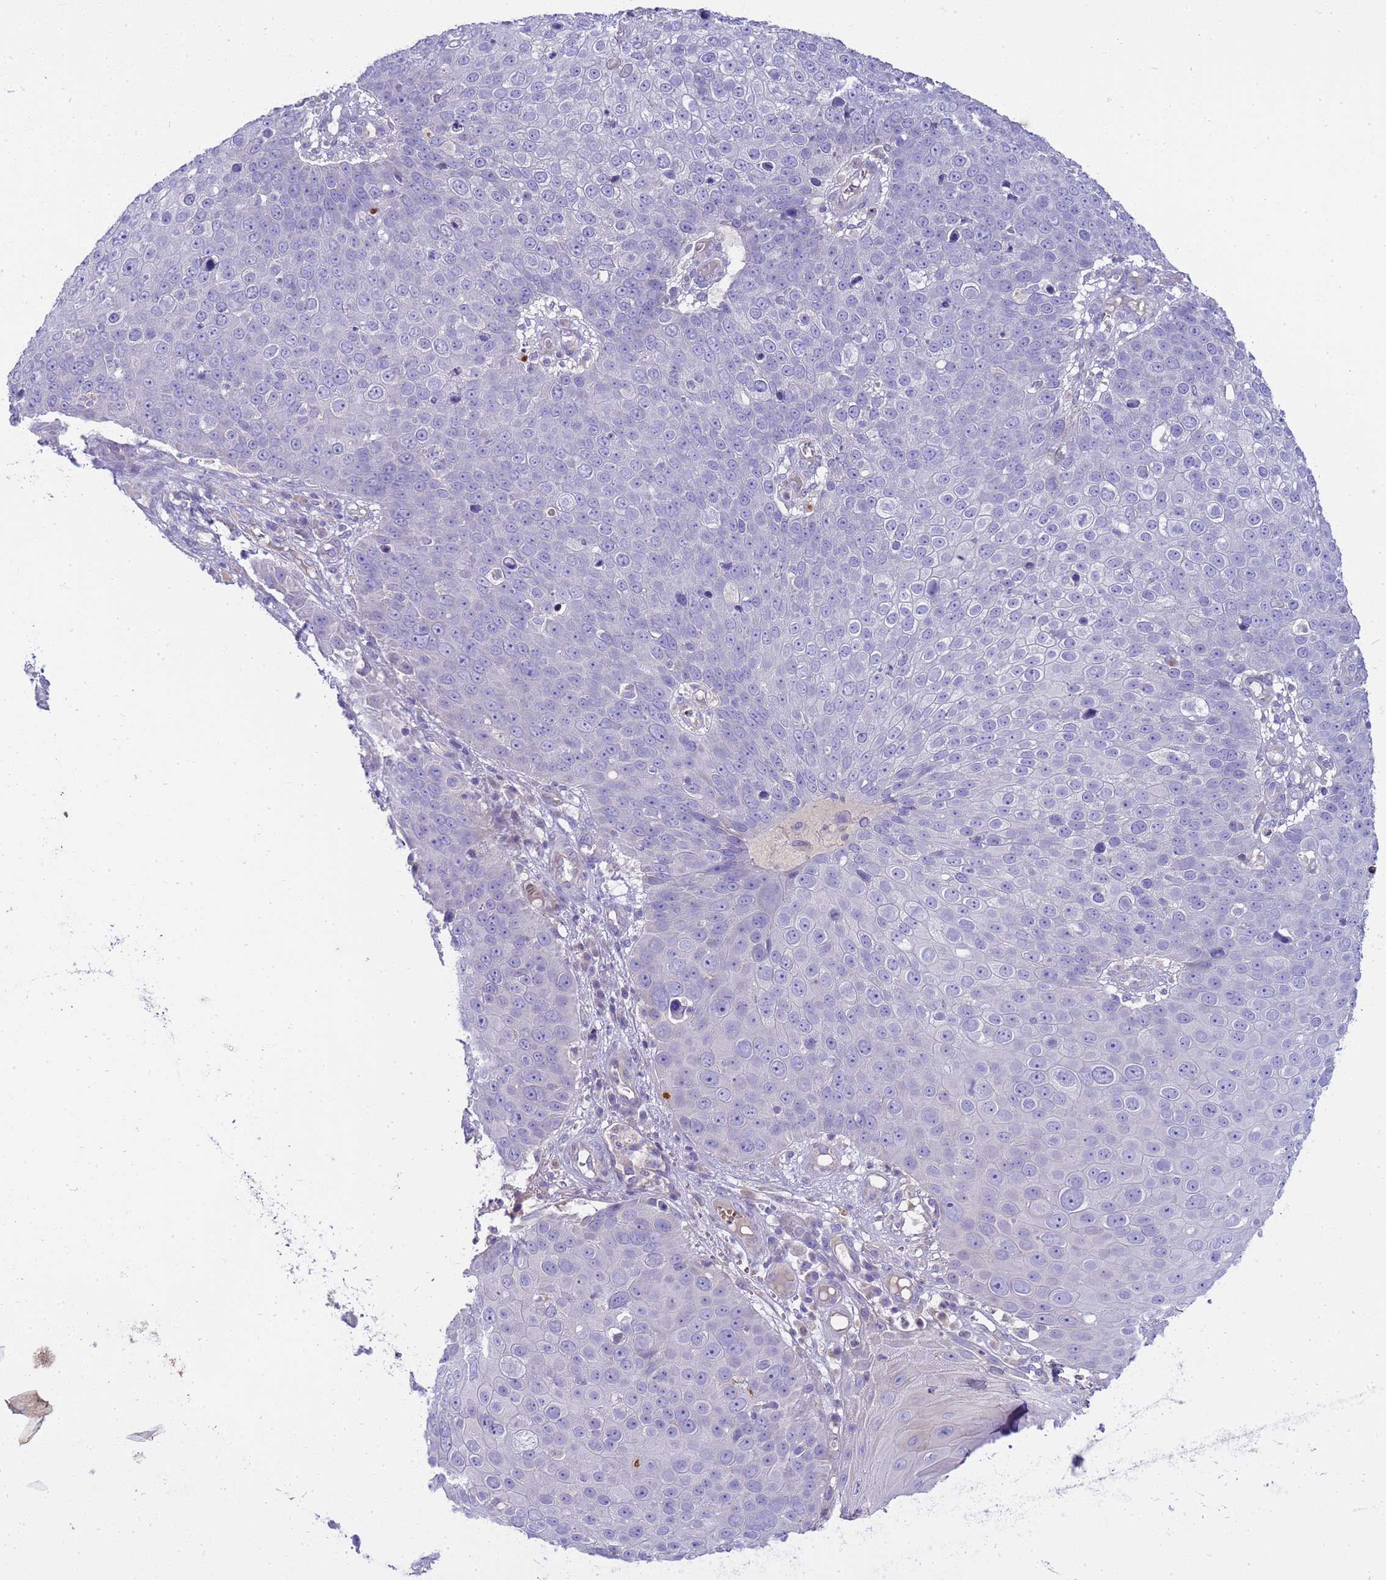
{"staining": {"intensity": "negative", "quantity": "none", "location": "none"}, "tissue": "skin cancer", "cell_type": "Tumor cells", "image_type": "cancer", "snomed": [{"axis": "morphology", "description": "Squamous cell carcinoma, NOS"}, {"axis": "topography", "description": "Skin"}], "caption": "High power microscopy image of an immunohistochemistry (IHC) micrograph of skin cancer (squamous cell carcinoma), revealing no significant expression in tumor cells.", "gene": "RIPPLY2", "patient": {"sex": "male", "age": 71}}